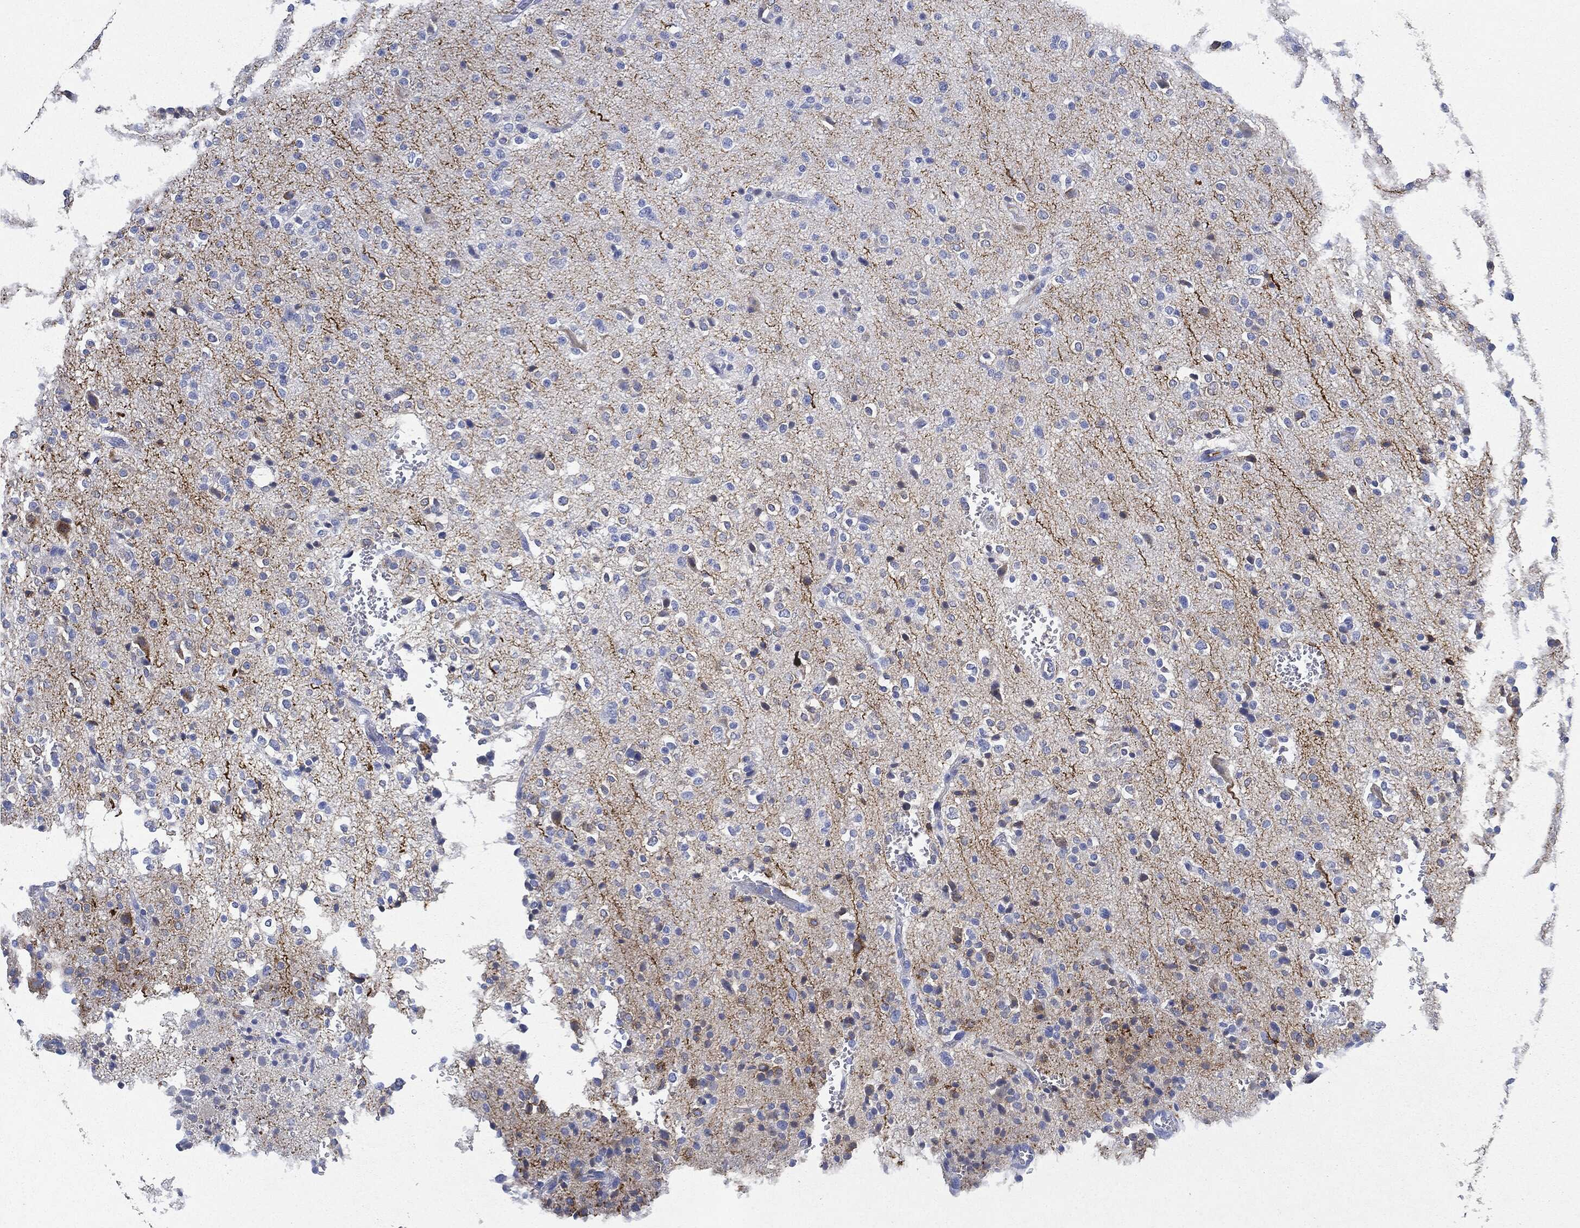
{"staining": {"intensity": "negative", "quantity": "none", "location": "none"}, "tissue": "glioma", "cell_type": "Tumor cells", "image_type": "cancer", "snomed": [{"axis": "morphology", "description": "Glioma, malignant, Low grade"}, {"axis": "topography", "description": "Brain"}], "caption": "Malignant low-grade glioma was stained to show a protein in brown. There is no significant positivity in tumor cells.", "gene": "IGLV6-57", "patient": {"sex": "male", "age": 41}}